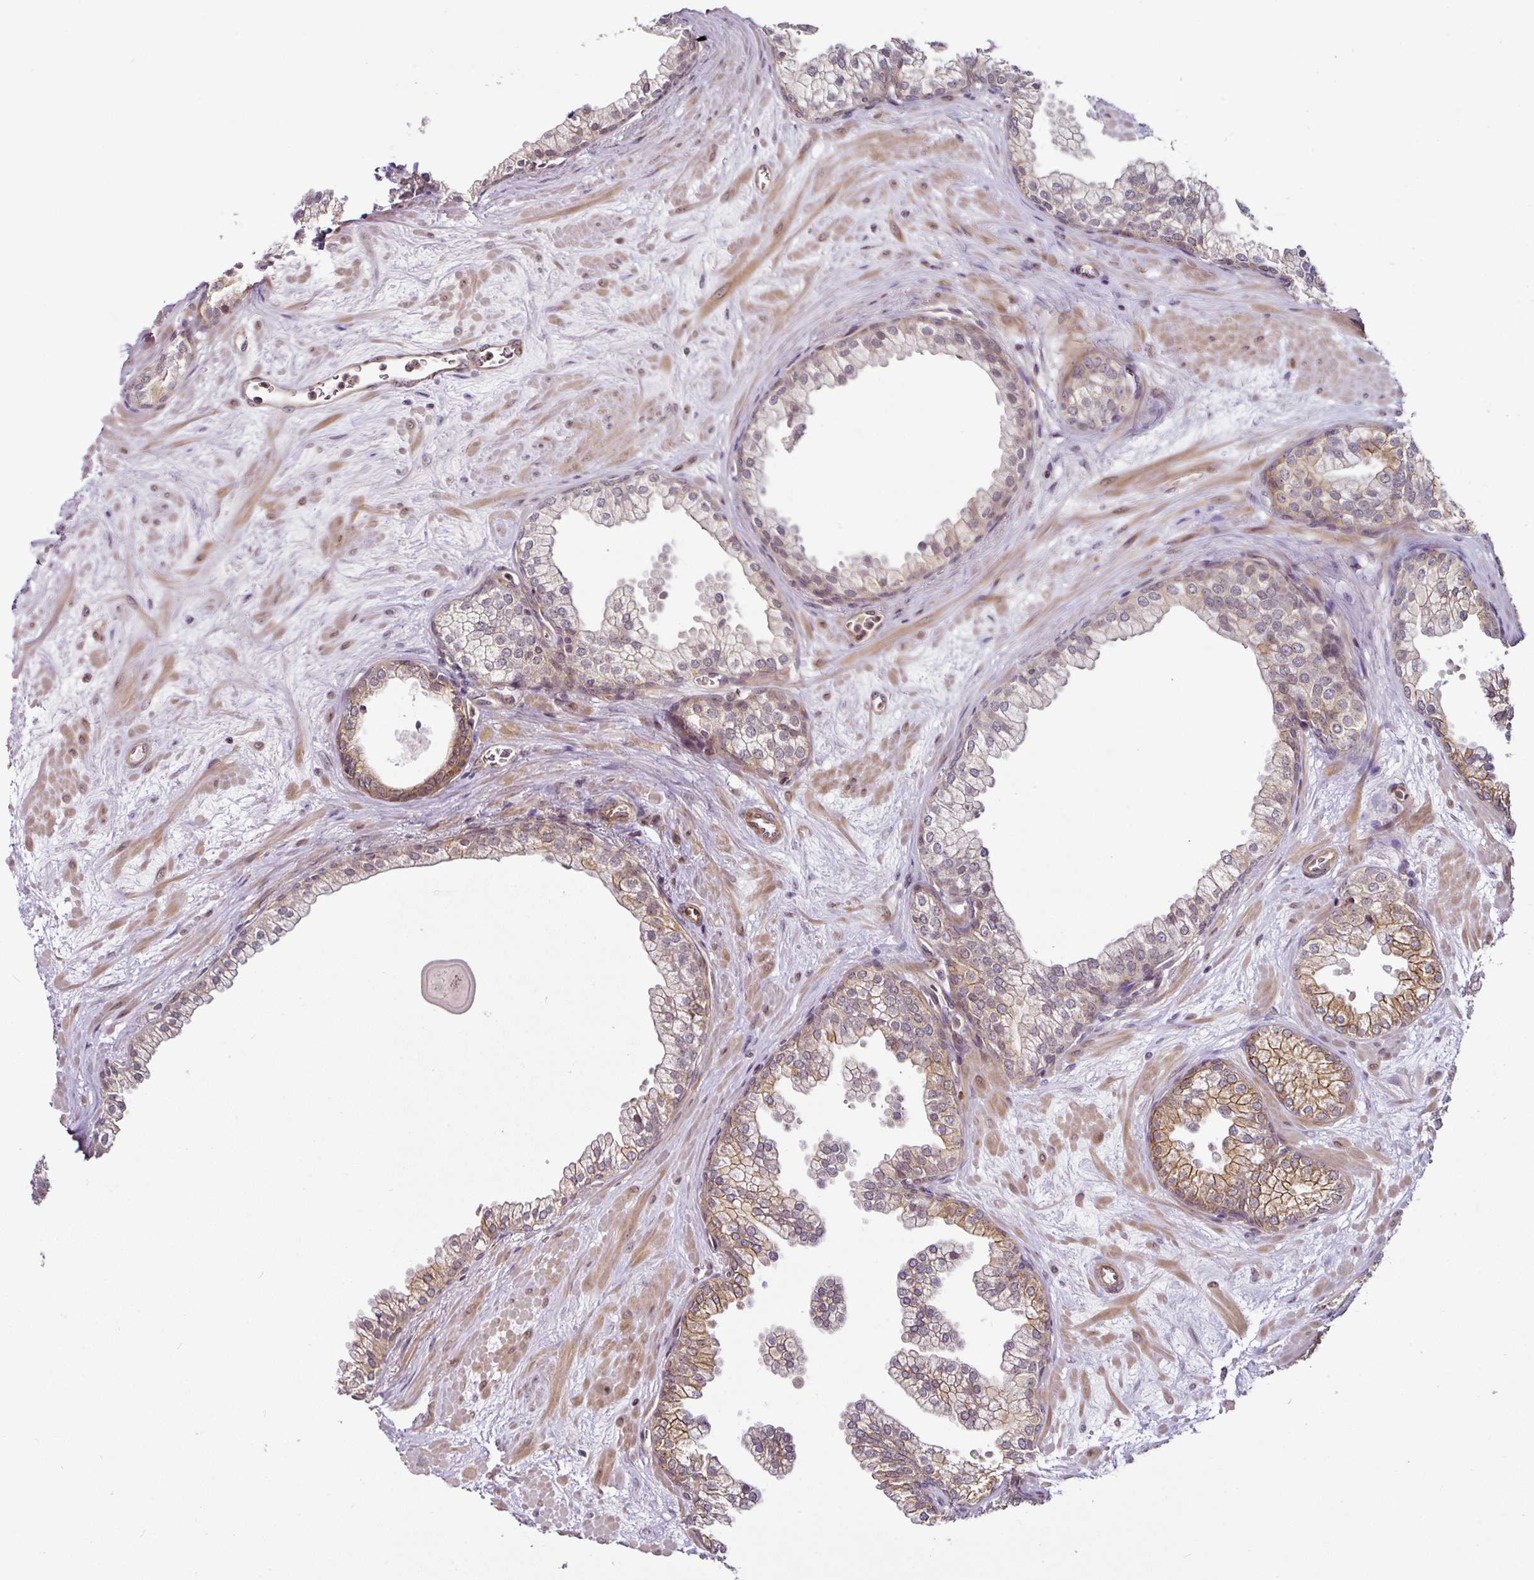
{"staining": {"intensity": "moderate", "quantity": ">75%", "location": "cytoplasmic/membranous,nuclear"}, "tissue": "prostate", "cell_type": "Glandular cells", "image_type": "normal", "snomed": [{"axis": "morphology", "description": "Normal tissue, NOS"}, {"axis": "topography", "description": "Prostate"}, {"axis": "topography", "description": "Peripheral nerve tissue"}], "caption": "Approximately >75% of glandular cells in unremarkable human prostate reveal moderate cytoplasmic/membranous,nuclear protein expression as visualized by brown immunohistochemical staining.", "gene": "DCAF13", "patient": {"sex": "male", "age": 61}}